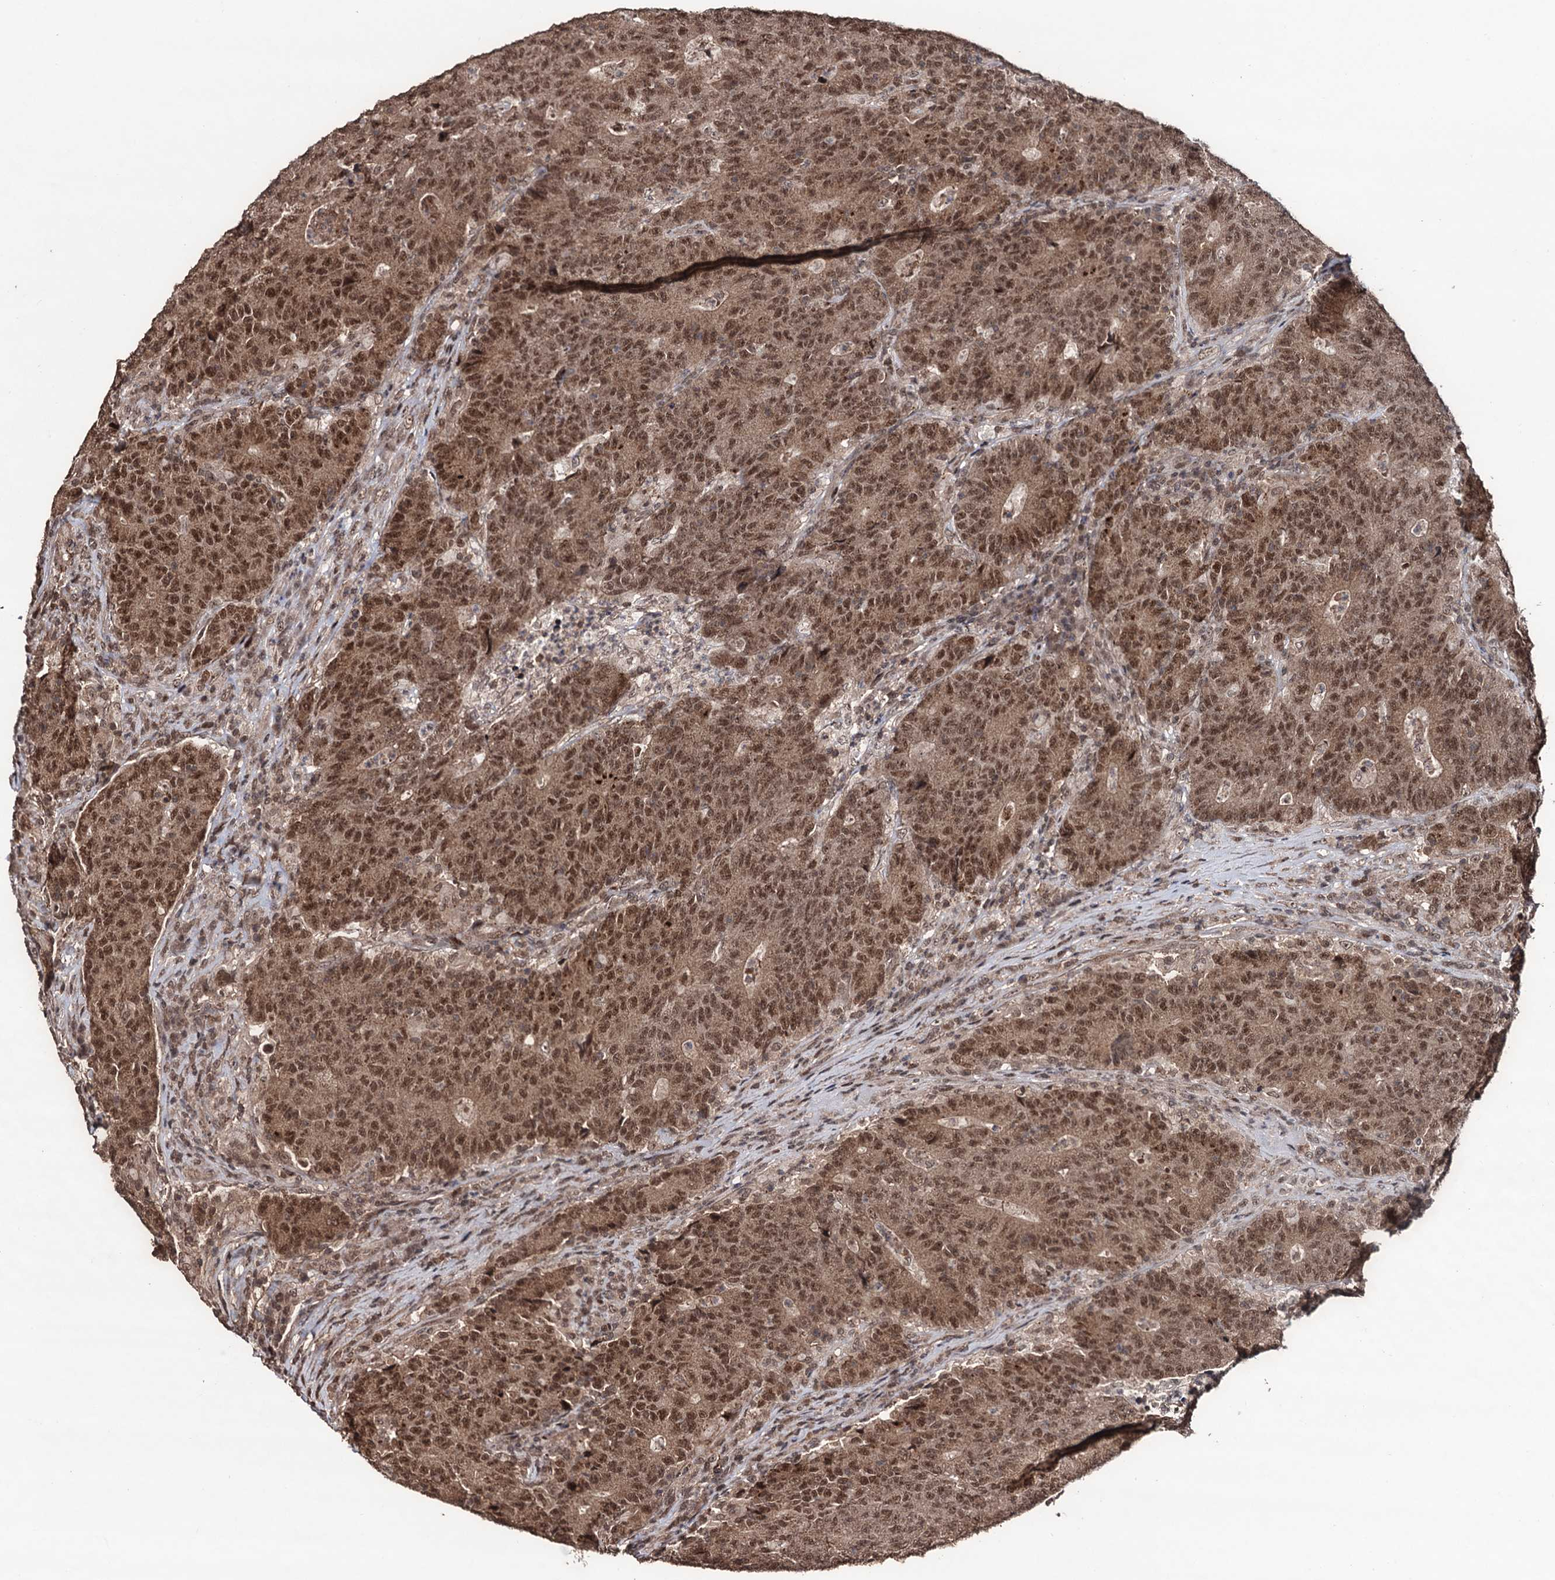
{"staining": {"intensity": "moderate", "quantity": ">75%", "location": "cytoplasmic/membranous,nuclear"}, "tissue": "colorectal cancer", "cell_type": "Tumor cells", "image_type": "cancer", "snomed": [{"axis": "morphology", "description": "Adenocarcinoma, NOS"}, {"axis": "topography", "description": "Colon"}], "caption": "Immunohistochemistry (DAB) staining of colorectal cancer (adenocarcinoma) demonstrates moderate cytoplasmic/membranous and nuclear protein expression in about >75% of tumor cells. (DAB (3,3'-diaminobenzidine) IHC with brightfield microscopy, high magnification).", "gene": "KLF5", "patient": {"sex": "female", "age": 75}}